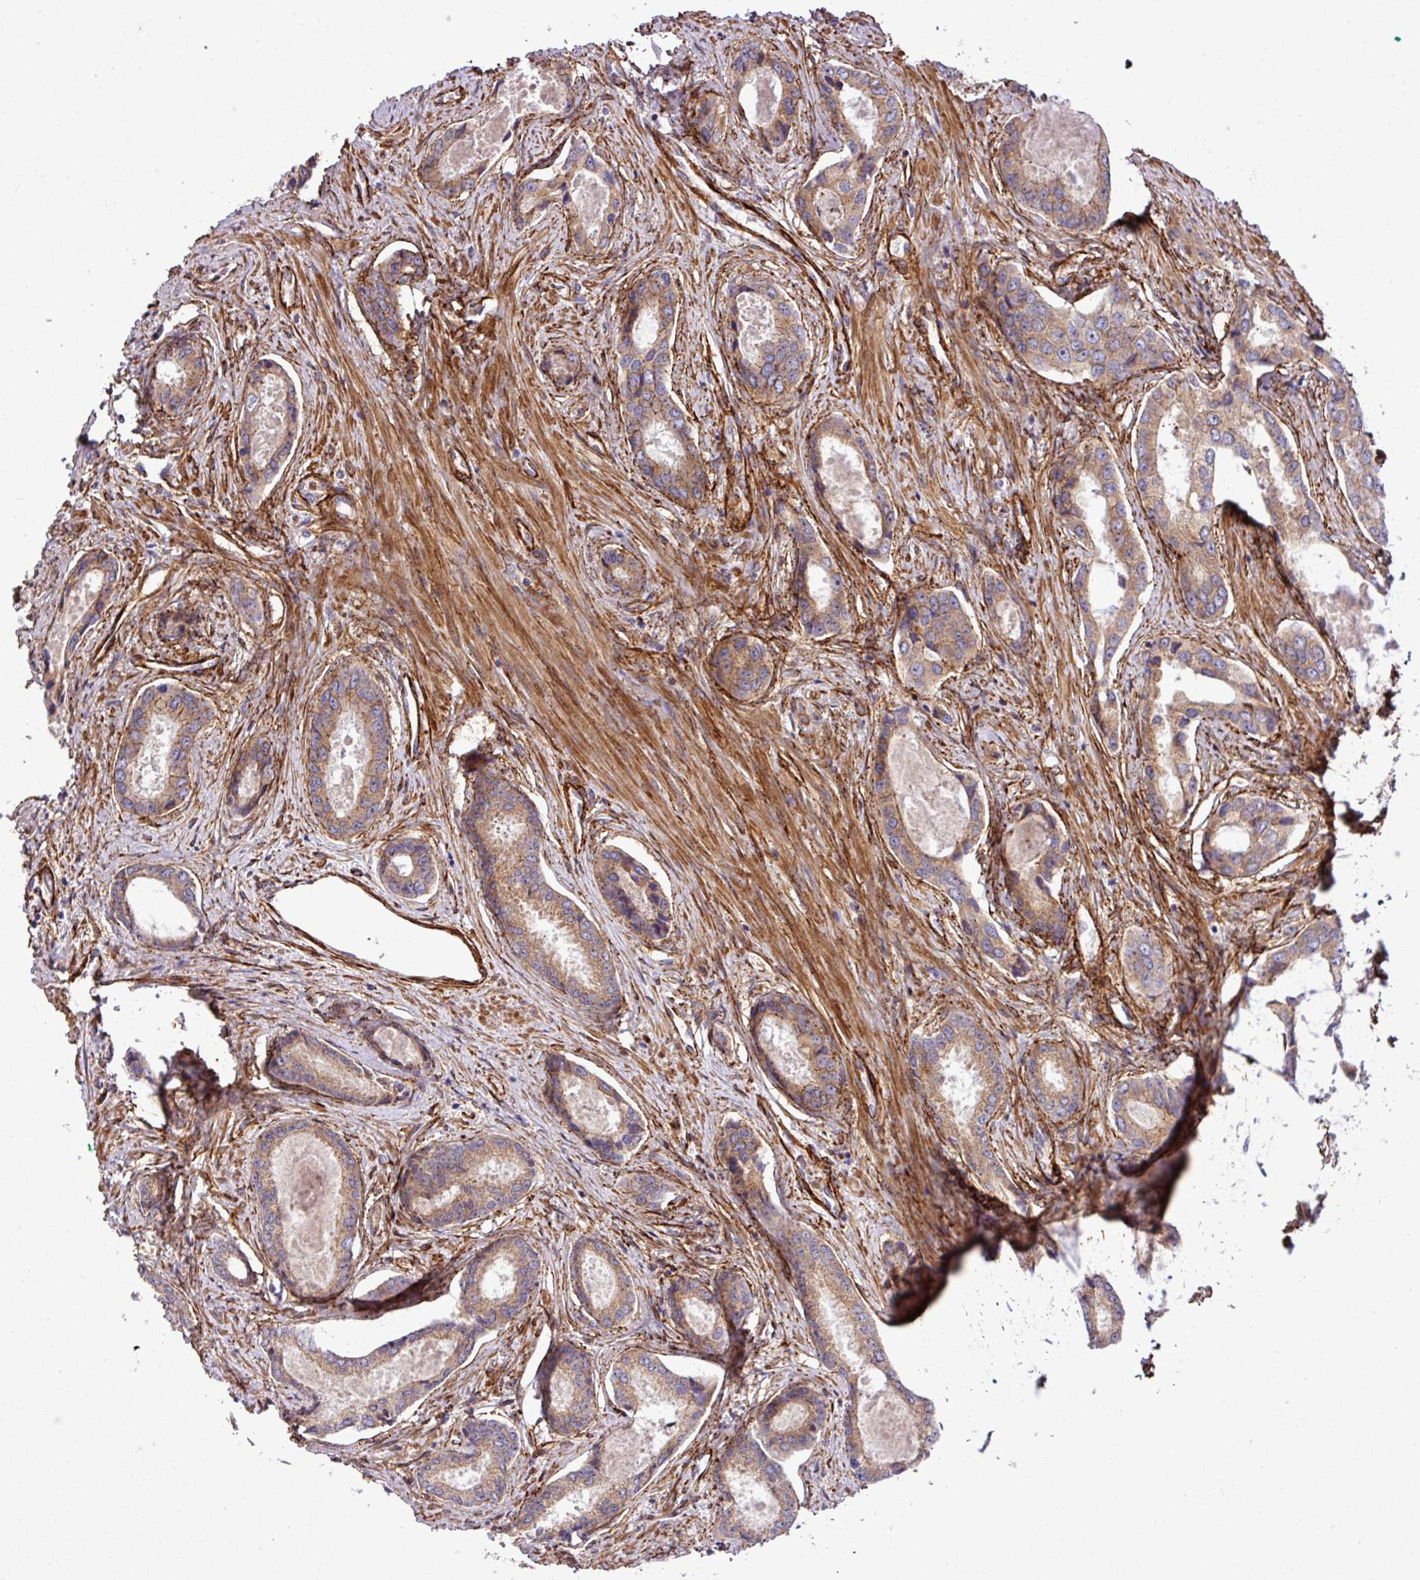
{"staining": {"intensity": "moderate", "quantity": ">75%", "location": "cytoplasmic/membranous"}, "tissue": "prostate cancer", "cell_type": "Tumor cells", "image_type": "cancer", "snomed": [{"axis": "morphology", "description": "Adenocarcinoma, Low grade"}, {"axis": "topography", "description": "Prostate"}], "caption": "This photomicrograph exhibits prostate adenocarcinoma (low-grade) stained with IHC to label a protein in brown. The cytoplasmic/membranous of tumor cells show moderate positivity for the protein. Nuclei are counter-stained blue.", "gene": "FAM47E", "patient": {"sex": "male", "age": 68}}